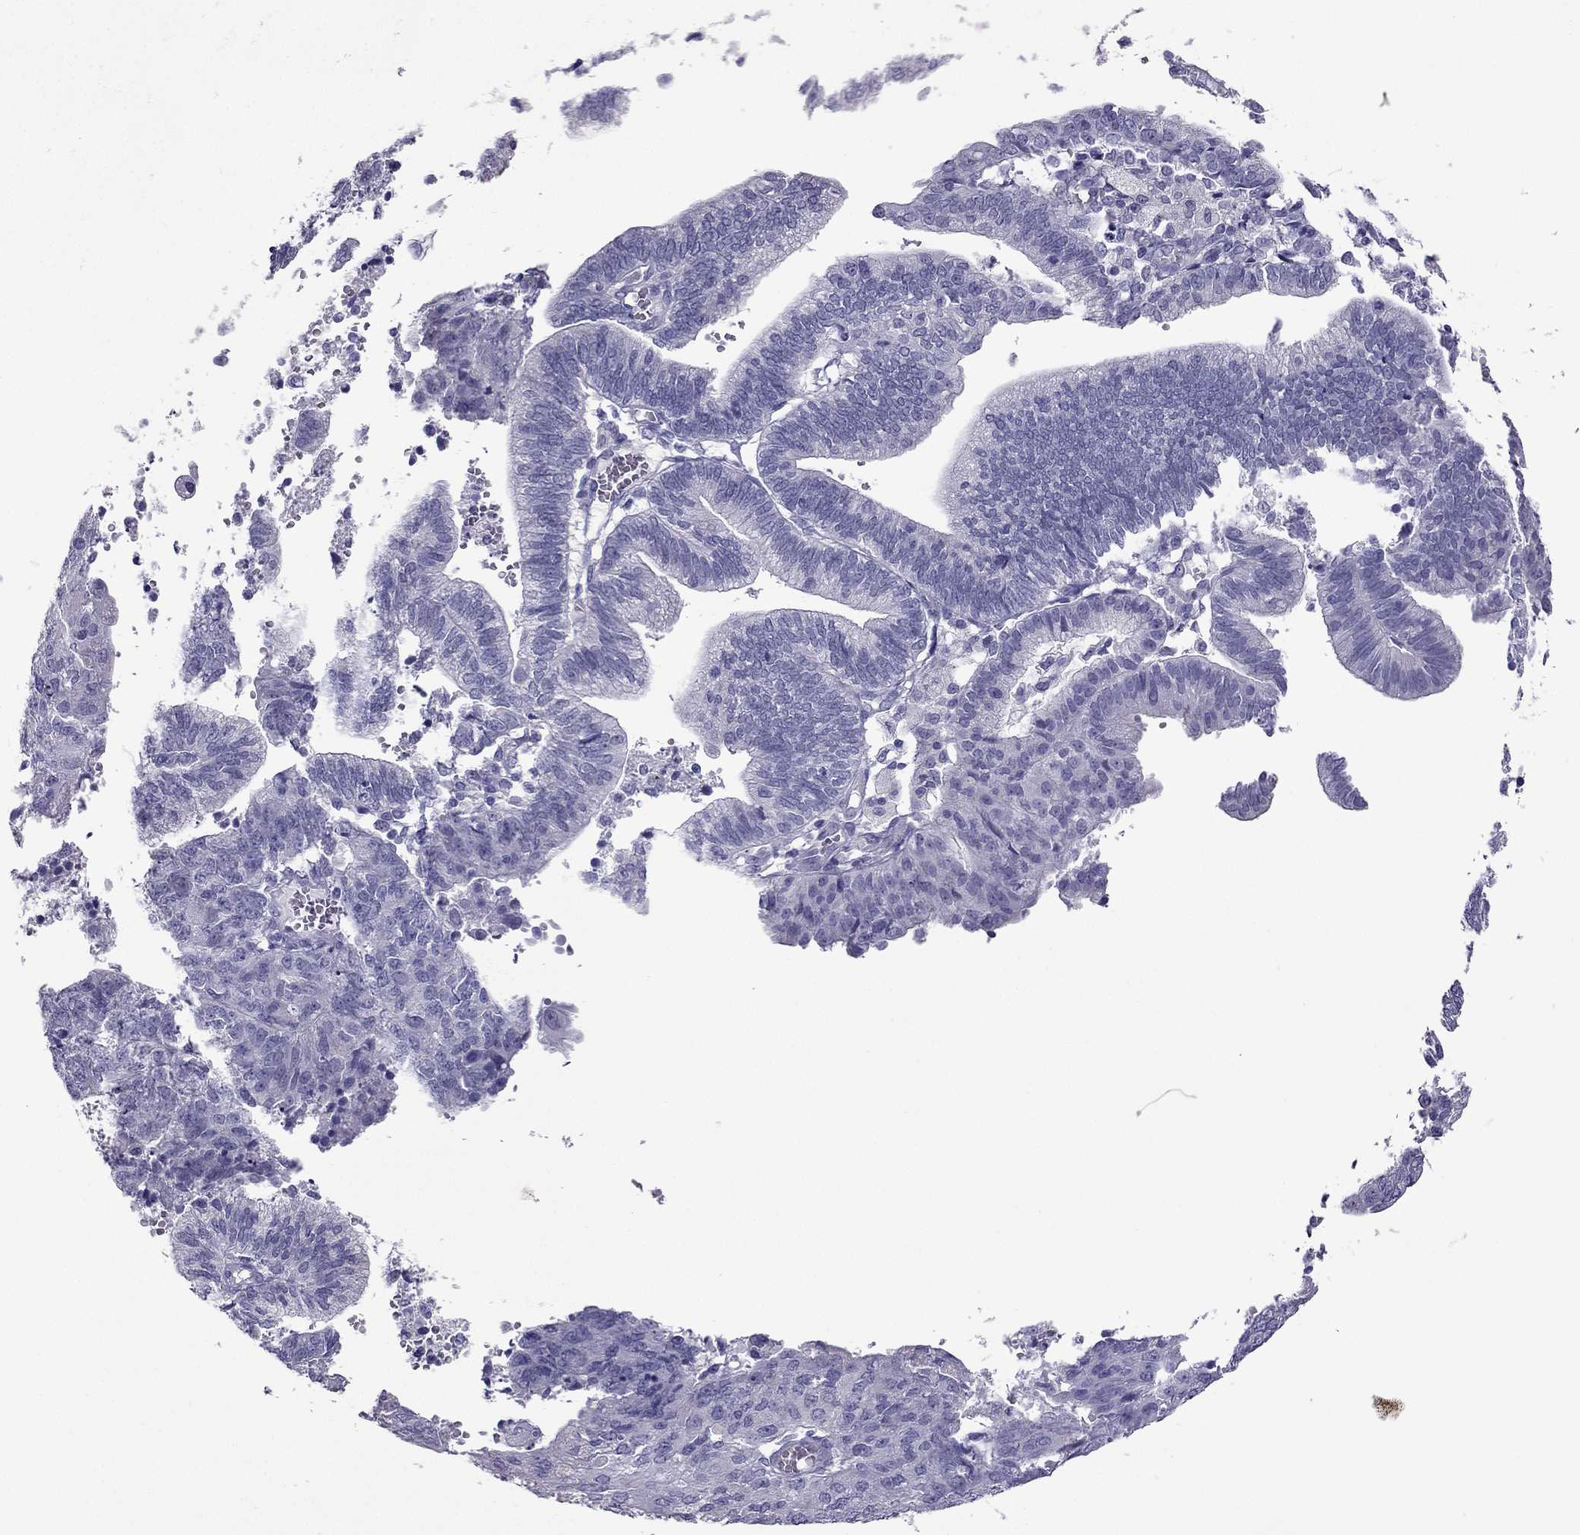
{"staining": {"intensity": "negative", "quantity": "none", "location": "none"}, "tissue": "endometrial cancer", "cell_type": "Tumor cells", "image_type": "cancer", "snomed": [{"axis": "morphology", "description": "Adenocarcinoma, NOS"}, {"axis": "topography", "description": "Endometrium"}], "caption": "Image shows no significant protein staining in tumor cells of endometrial adenocarcinoma.", "gene": "PDE6A", "patient": {"sex": "female", "age": 82}}